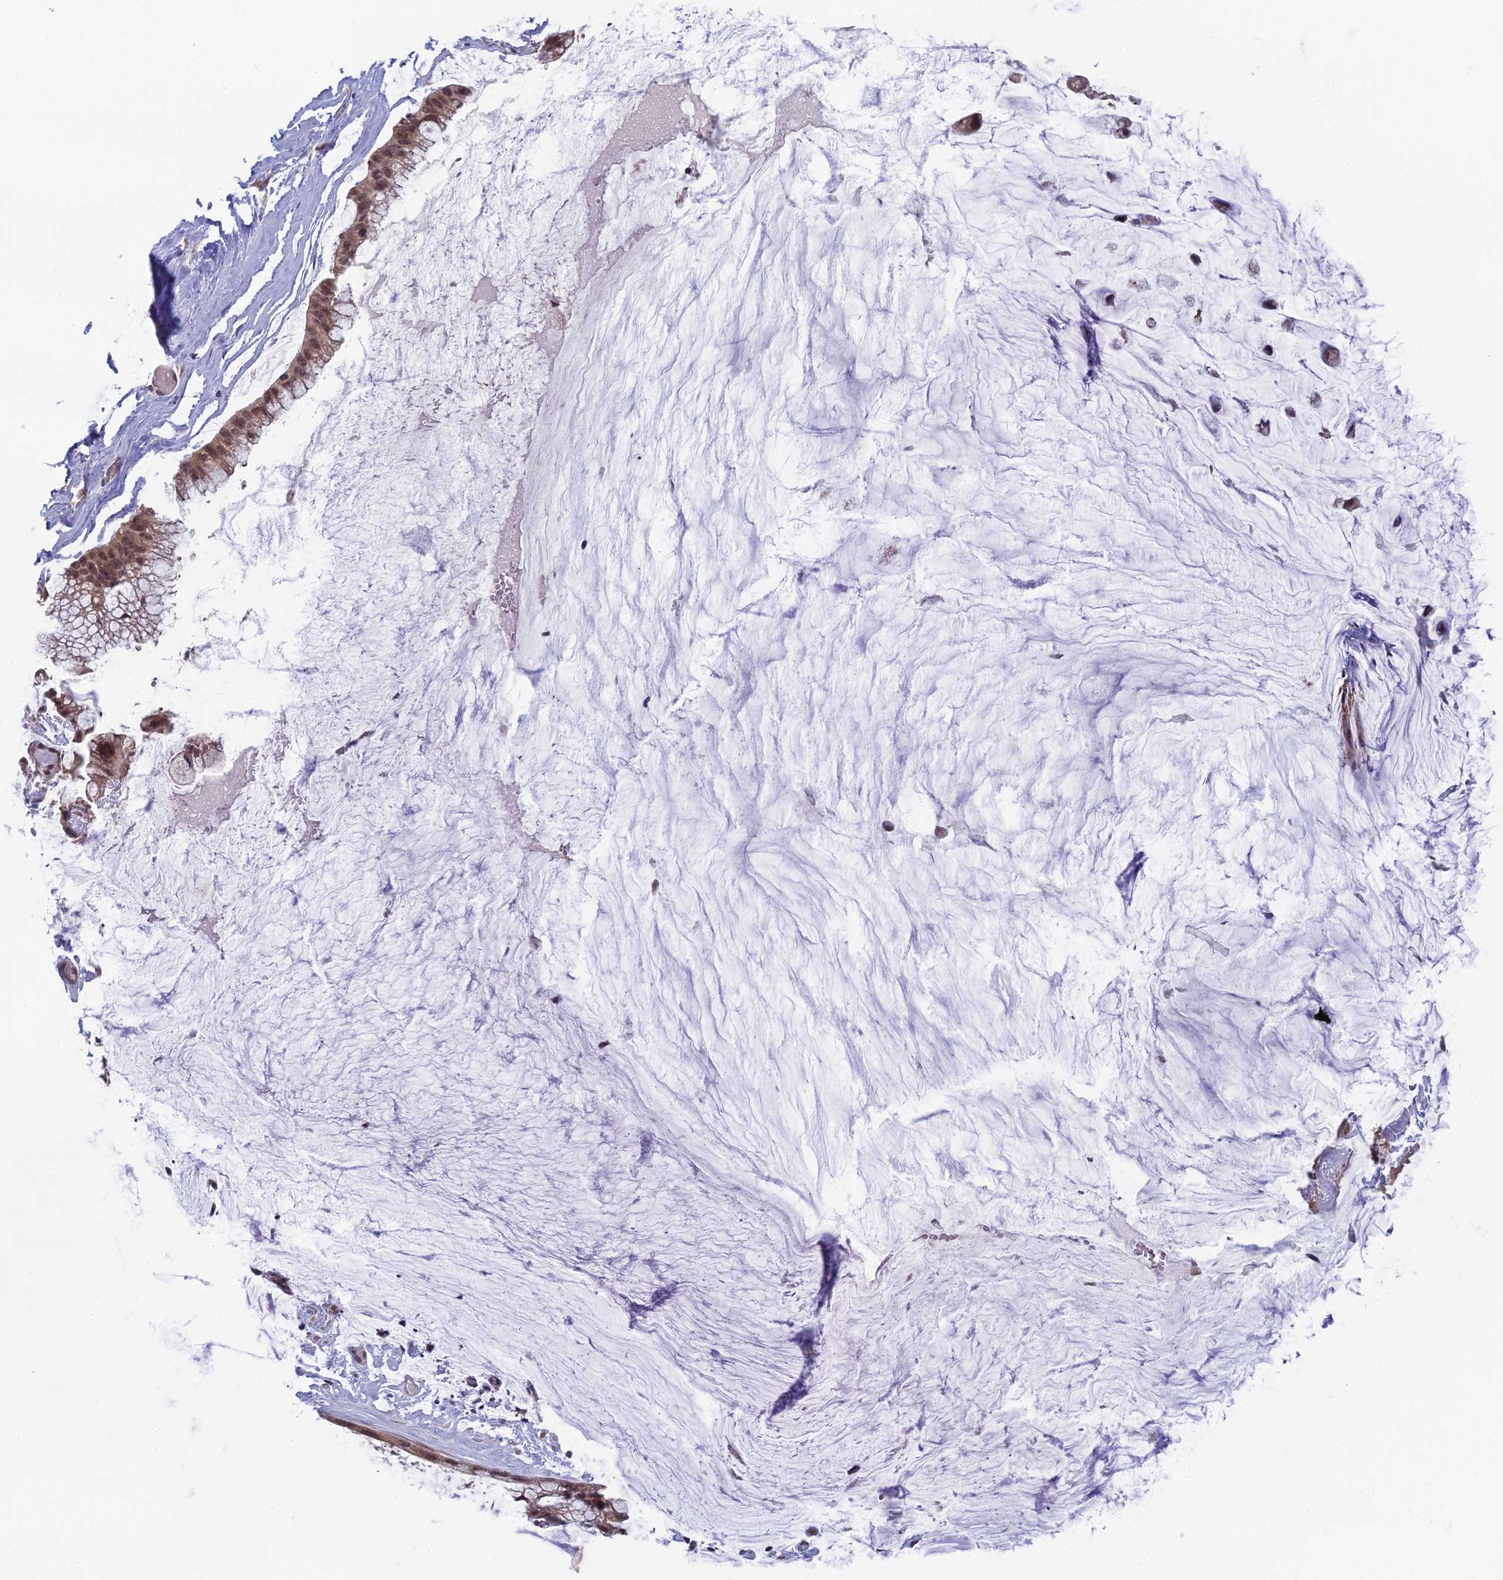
{"staining": {"intensity": "moderate", "quantity": ">75%", "location": "cytoplasmic/membranous,nuclear"}, "tissue": "ovarian cancer", "cell_type": "Tumor cells", "image_type": "cancer", "snomed": [{"axis": "morphology", "description": "Cystadenocarcinoma, mucinous, NOS"}, {"axis": "topography", "description": "Ovary"}], "caption": "Ovarian cancer stained with immunohistochemistry (IHC) exhibits moderate cytoplasmic/membranous and nuclear positivity in about >75% of tumor cells.", "gene": "MRI1", "patient": {"sex": "female", "age": 39}}